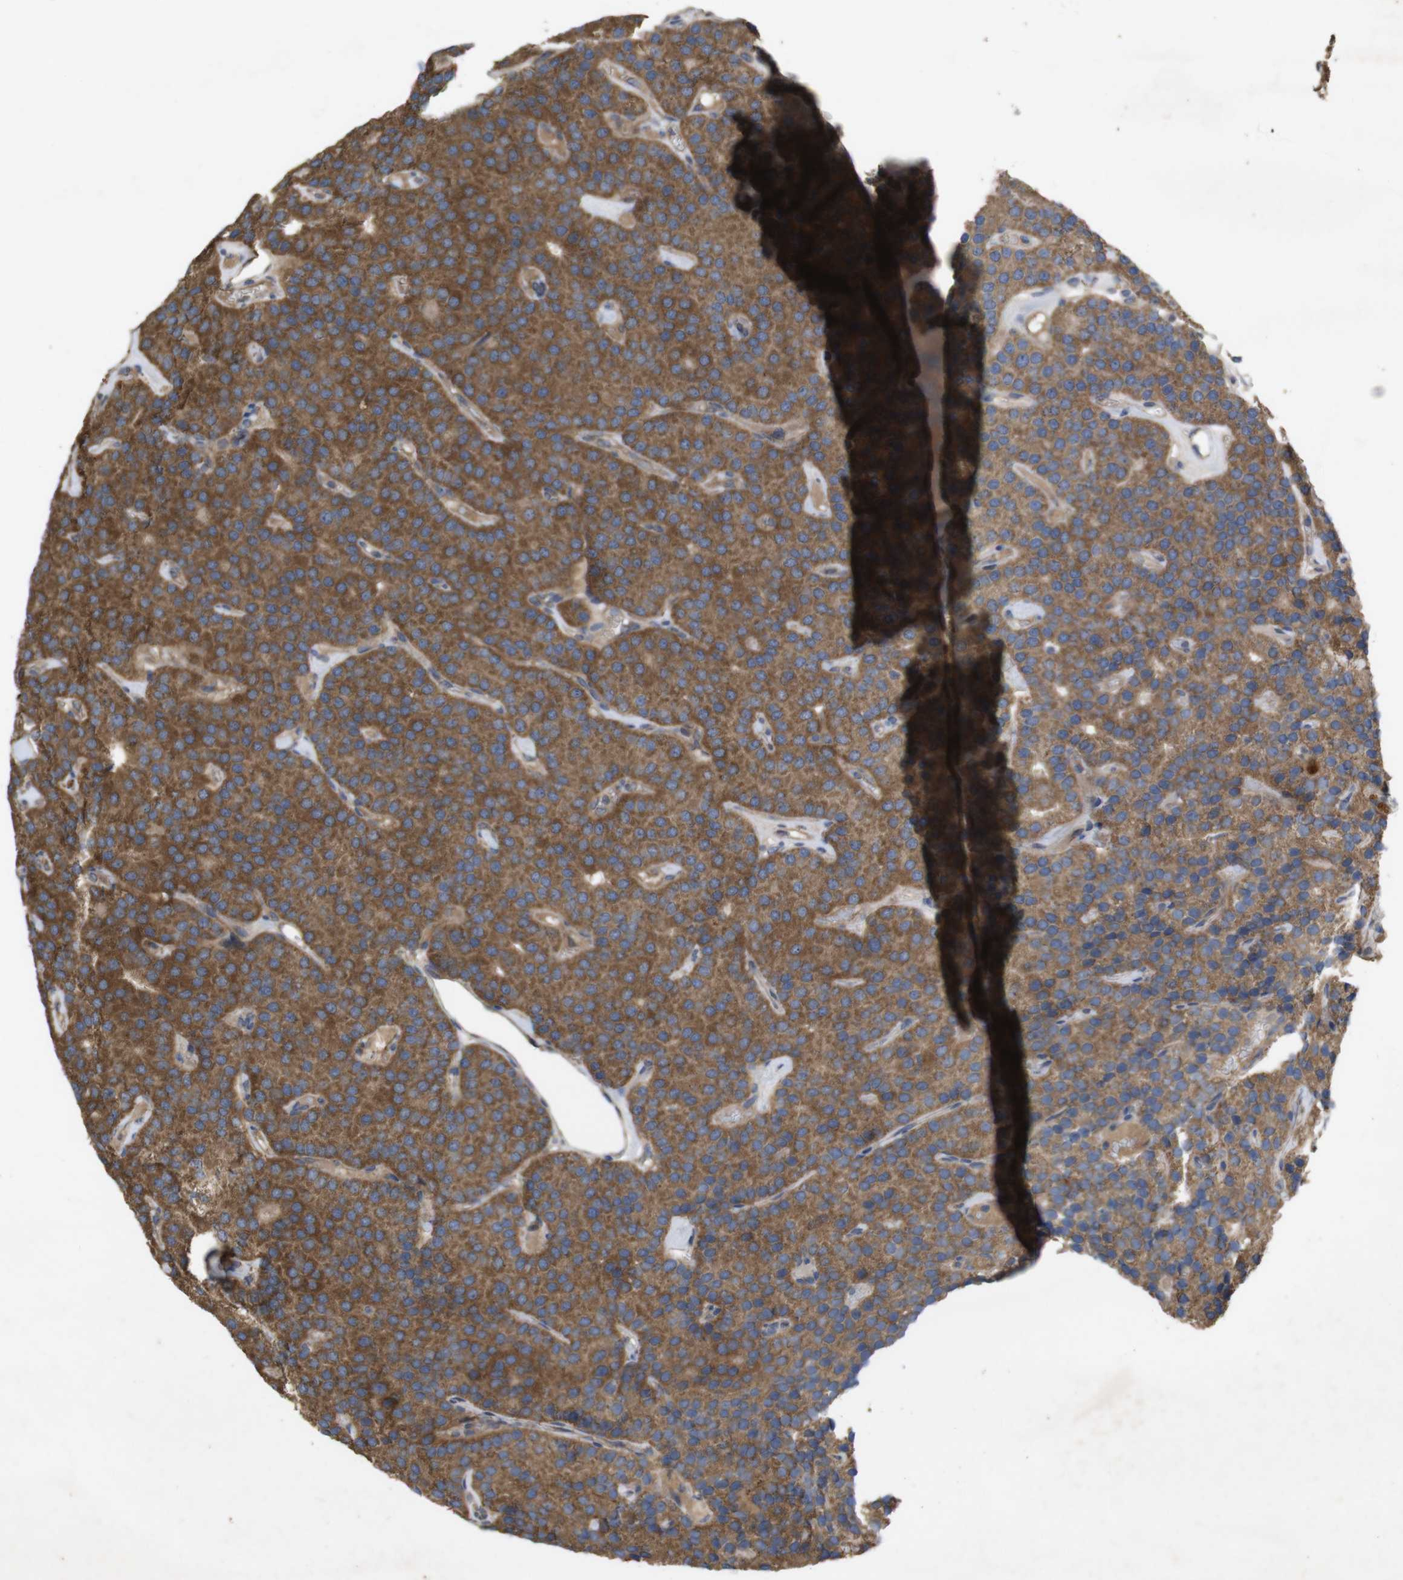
{"staining": {"intensity": "moderate", "quantity": ">75%", "location": "cytoplasmic/membranous"}, "tissue": "parathyroid gland", "cell_type": "Glandular cells", "image_type": "normal", "snomed": [{"axis": "morphology", "description": "Normal tissue, NOS"}, {"axis": "morphology", "description": "Adenoma, NOS"}, {"axis": "topography", "description": "Parathyroid gland"}], "caption": "The histopathology image exhibits staining of normal parathyroid gland, revealing moderate cytoplasmic/membranous protein staining (brown color) within glandular cells.", "gene": "KCNS3", "patient": {"sex": "female", "age": 86}}